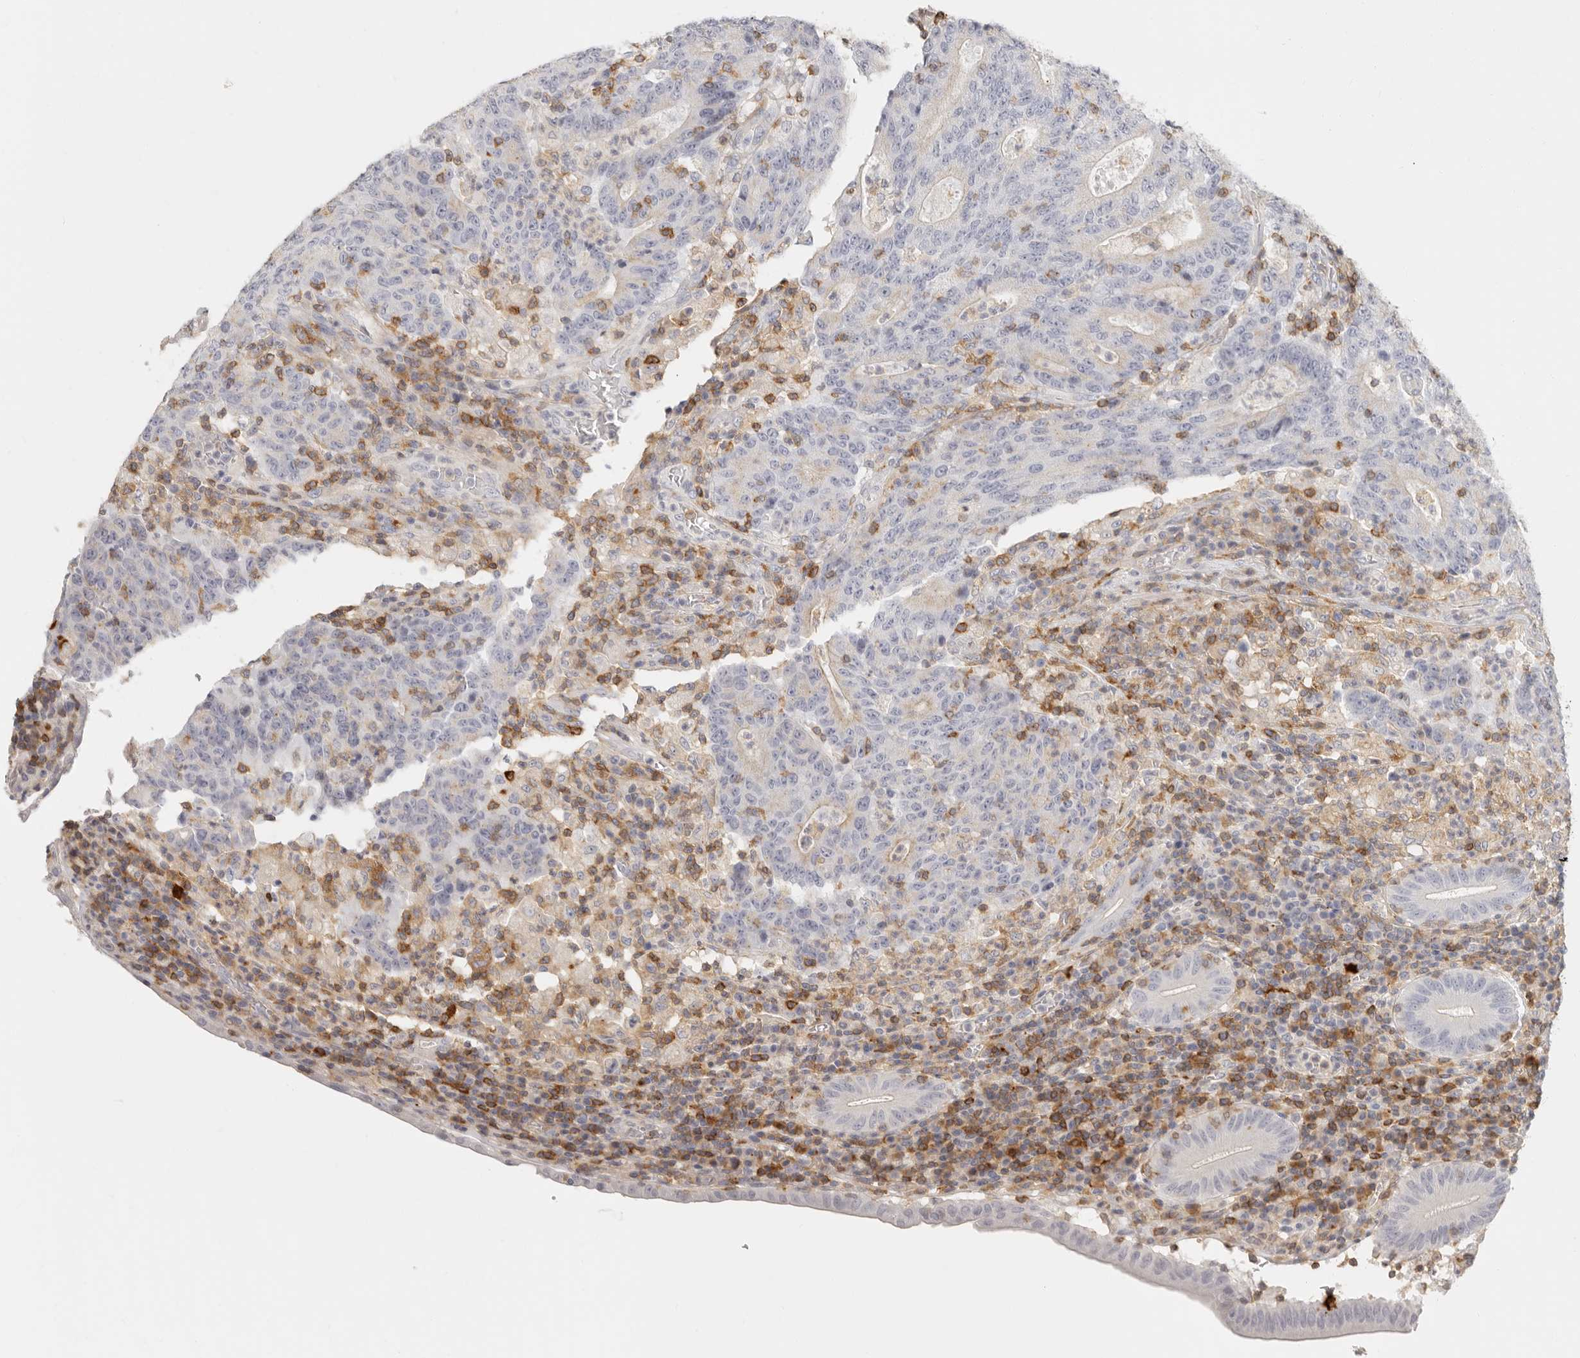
{"staining": {"intensity": "negative", "quantity": "none", "location": "none"}, "tissue": "colorectal cancer", "cell_type": "Tumor cells", "image_type": "cancer", "snomed": [{"axis": "morphology", "description": "Adenocarcinoma, NOS"}, {"axis": "topography", "description": "Colon"}], "caption": "Colorectal cancer (adenocarcinoma) was stained to show a protein in brown. There is no significant positivity in tumor cells.", "gene": "NIBAN1", "patient": {"sex": "female", "age": 75}}